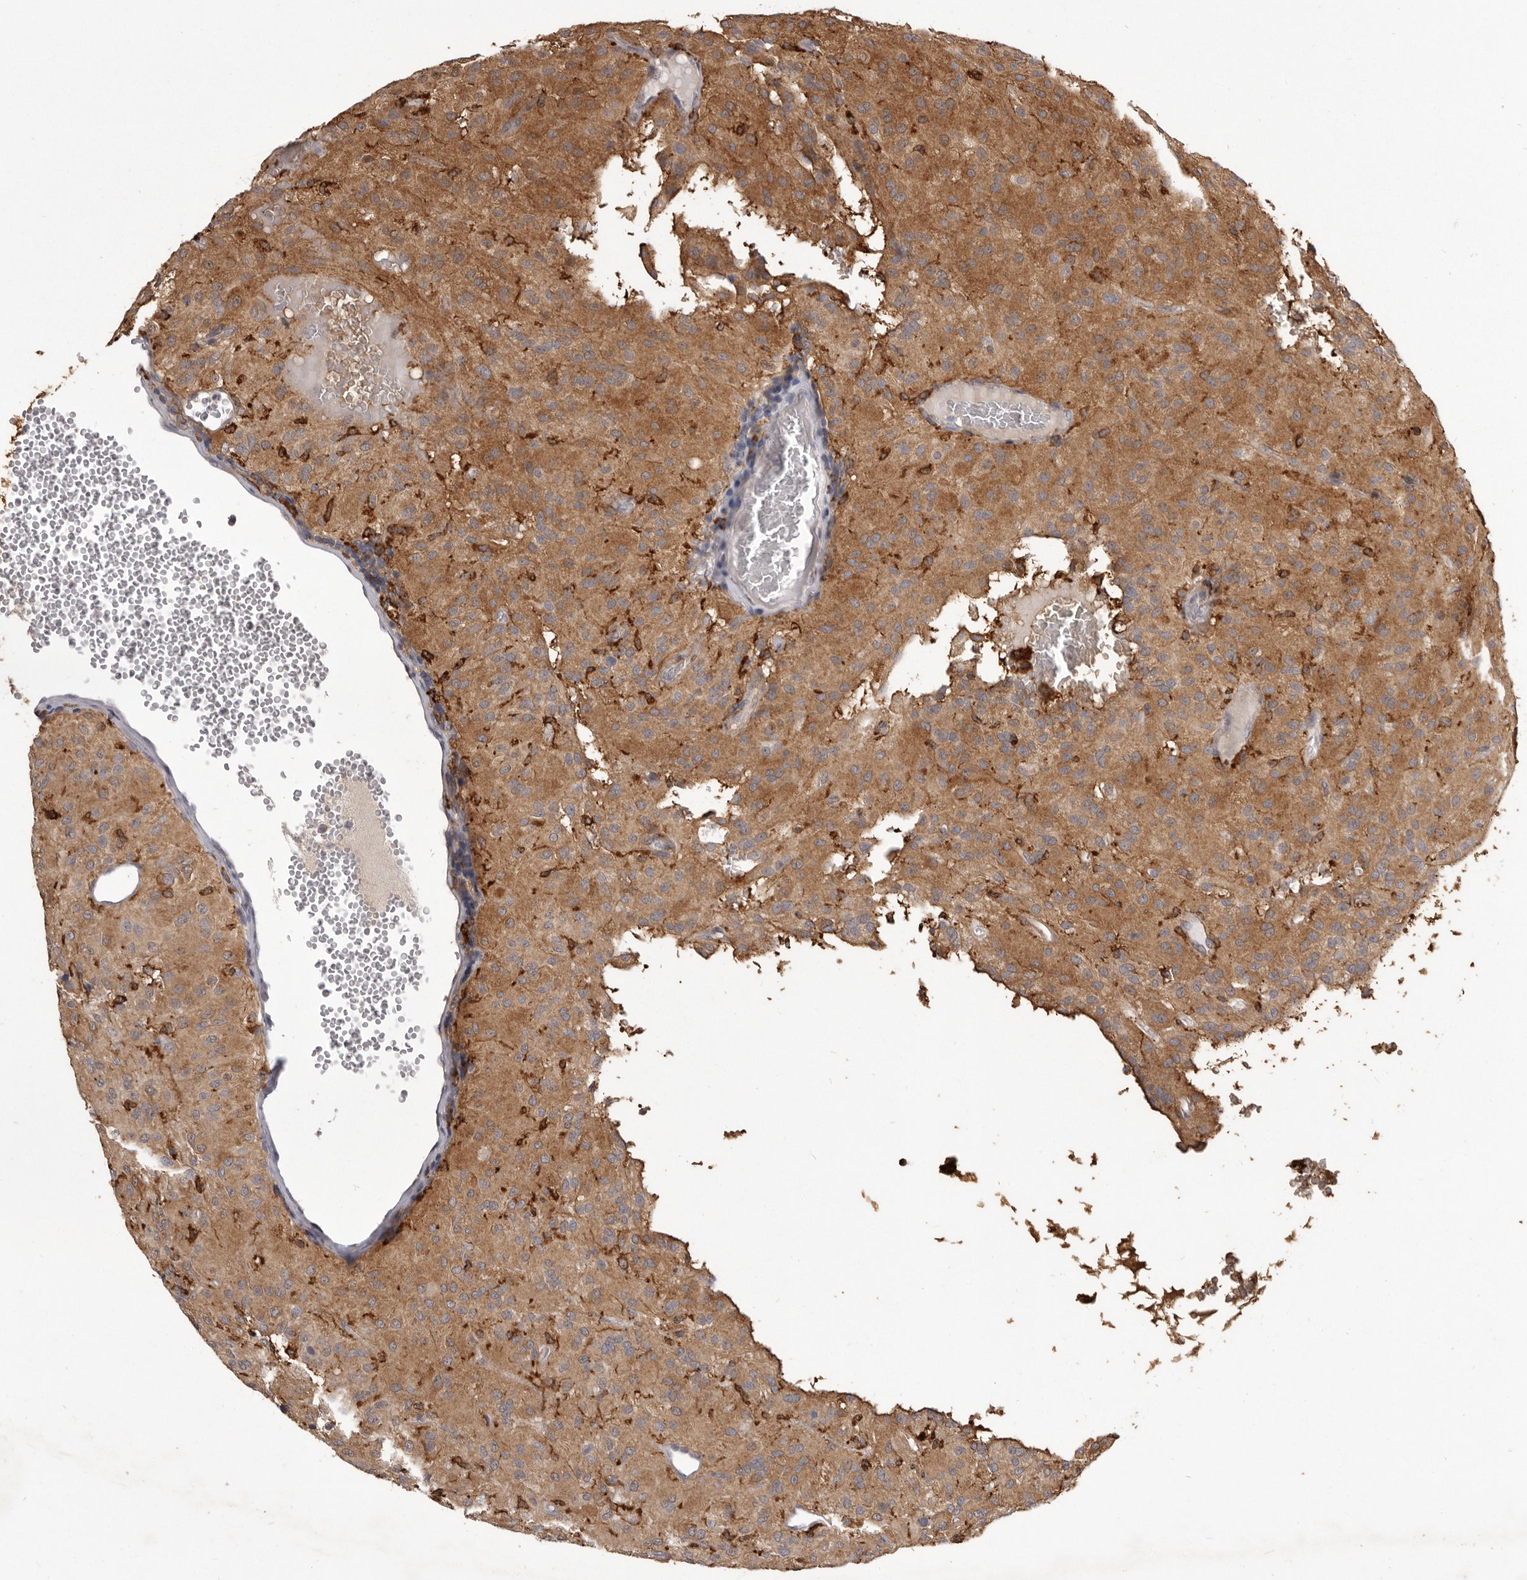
{"staining": {"intensity": "moderate", "quantity": ">75%", "location": "cytoplasmic/membranous"}, "tissue": "glioma", "cell_type": "Tumor cells", "image_type": "cancer", "snomed": [{"axis": "morphology", "description": "Glioma, malignant, High grade"}, {"axis": "topography", "description": "Brain"}], "caption": "An immunohistochemistry (IHC) photomicrograph of tumor tissue is shown. Protein staining in brown shows moderate cytoplasmic/membranous positivity in glioma within tumor cells.", "gene": "VPS45", "patient": {"sex": "female", "age": 59}}